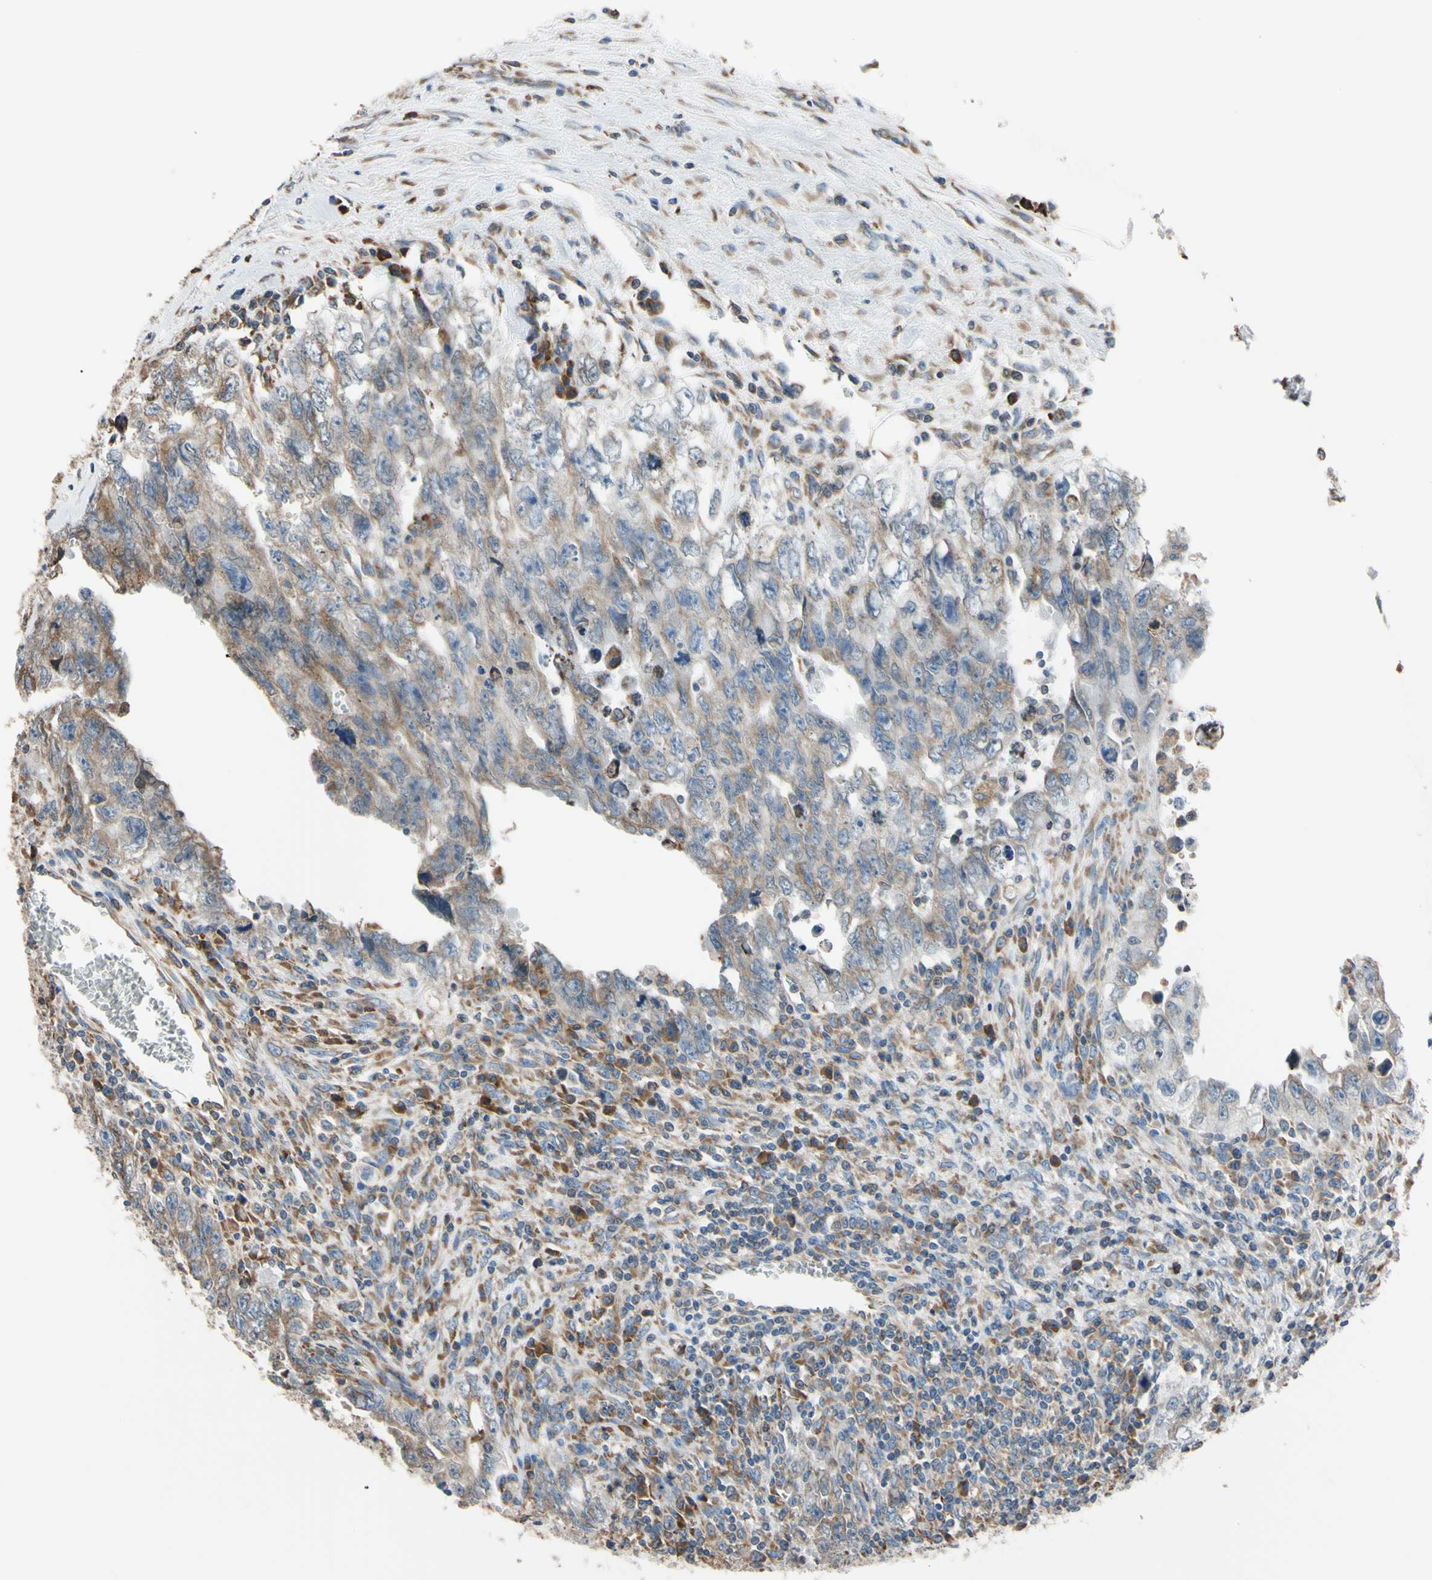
{"staining": {"intensity": "moderate", "quantity": ">75%", "location": "cytoplasmic/membranous"}, "tissue": "testis cancer", "cell_type": "Tumor cells", "image_type": "cancer", "snomed": [{"axis": "morphology", "description": "Carcinoma, Embryonal, NOS"}, {"axis": "topography", "description": "Testis"}], "caption": "Protein staining of embryonal carcinoma (testis) tissue shows moderate cytoplasmic/membranous expression in approximately >75% of tumor cells. The protein of interest is shown in brown color, while the nuclei are stained blue.", "gene": "BMF", "patient": {"sex": "male", "age": 28}}